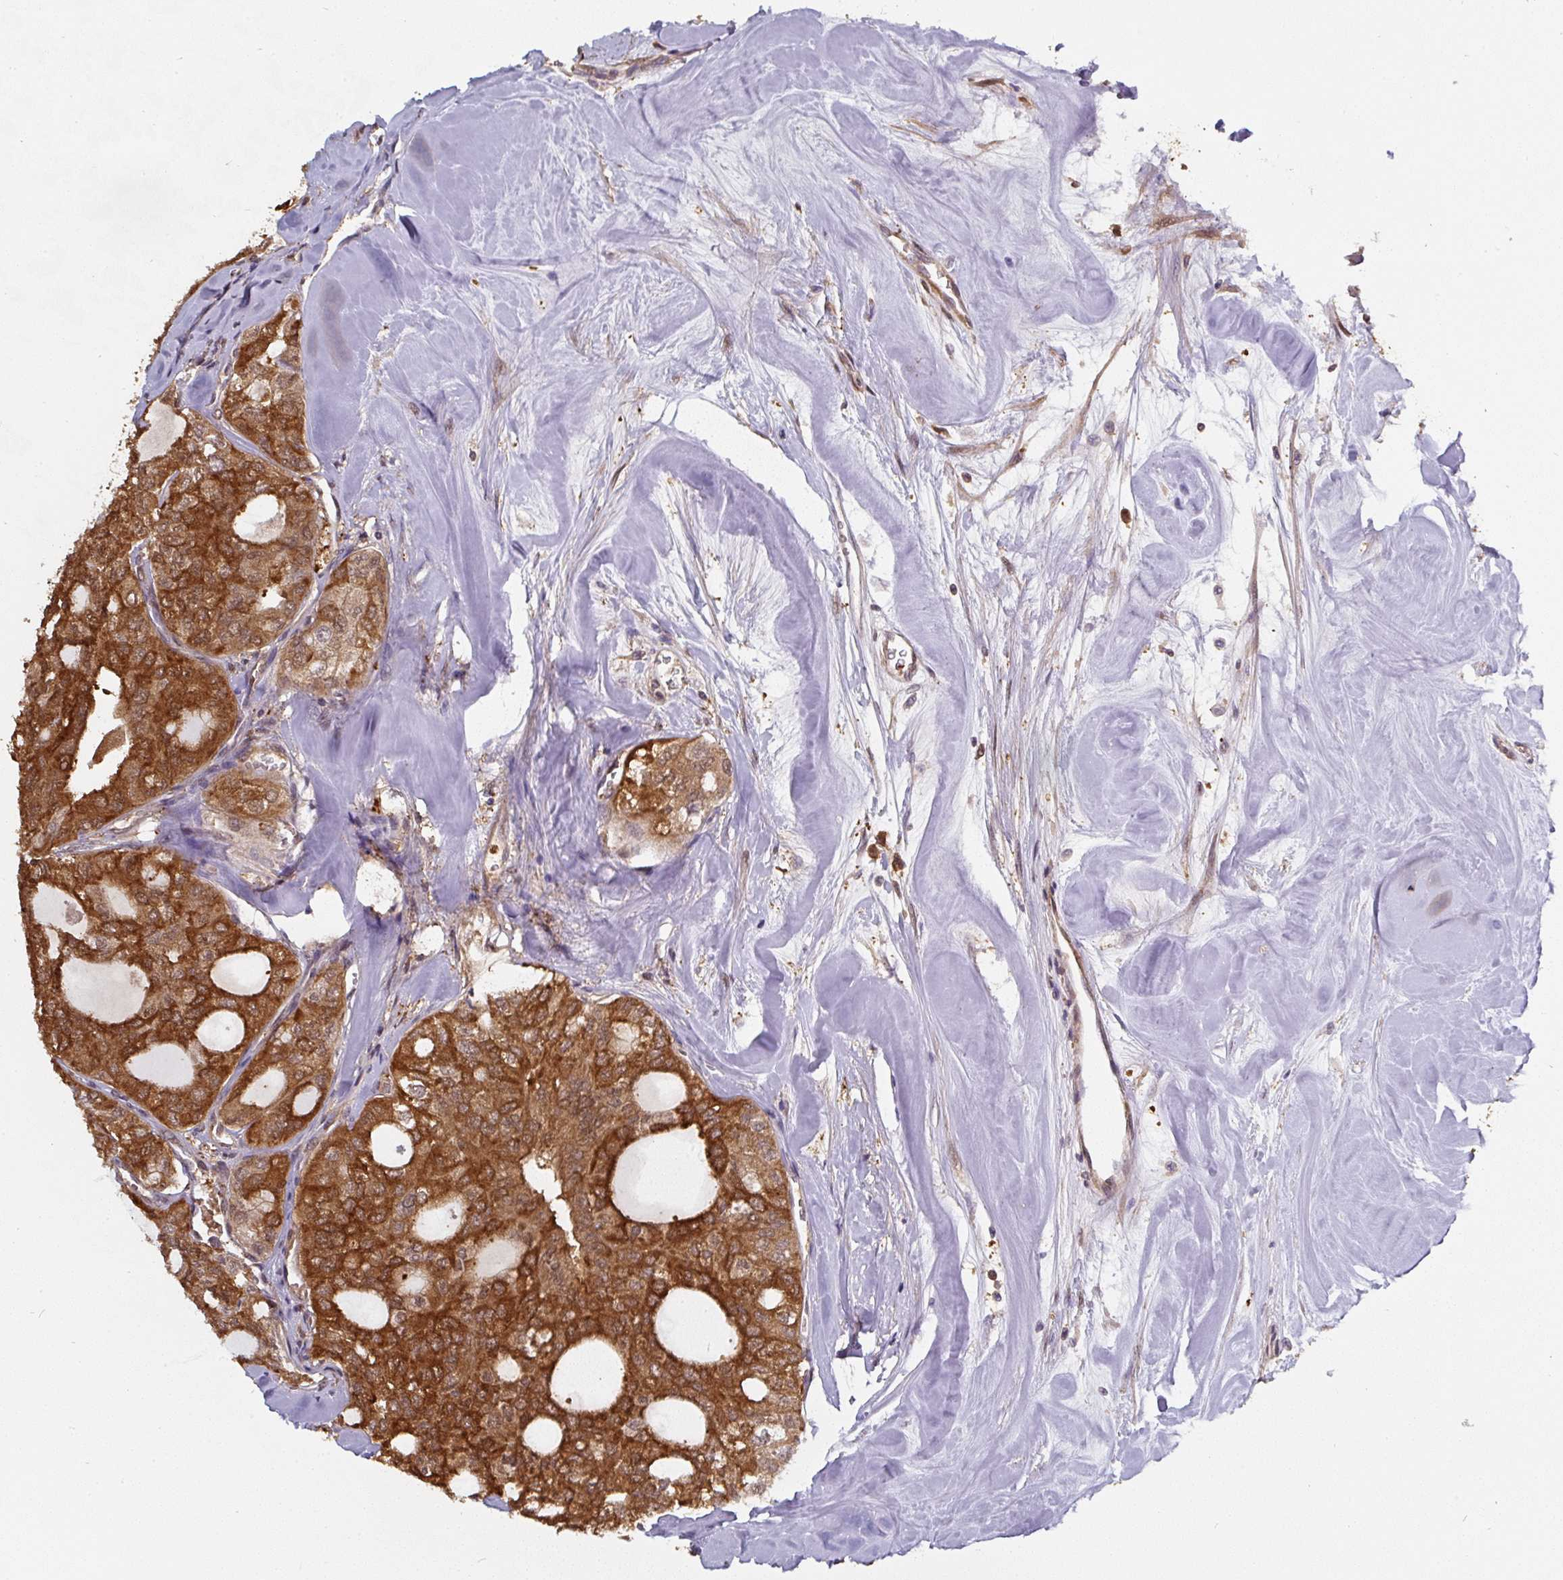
{"staining": {"intensity": "strong", "quantity": "25%-75%", "location": "cytoplasmic/membranous"}, "tissue": "thyroid cancer", "cell_type": "Tumor cells", "image_type": "cancer", "snomed": [{"axis": "morphology", "description": "Follicular adenoma carcinoma, NOS"}, {"axis": "topography", "description": "Thyroid gland"}], "caption": "Tumor cells reveal high levels of strong cytoplasmic/membranous positivity in approximately 25%-75% of cells in thyroid follicular adenoma carcinoma. (Brightfield microscopy of DAB IHC at high magnification).", "gene": "ST13", "patient": {"sex": "male", "age": 75}}